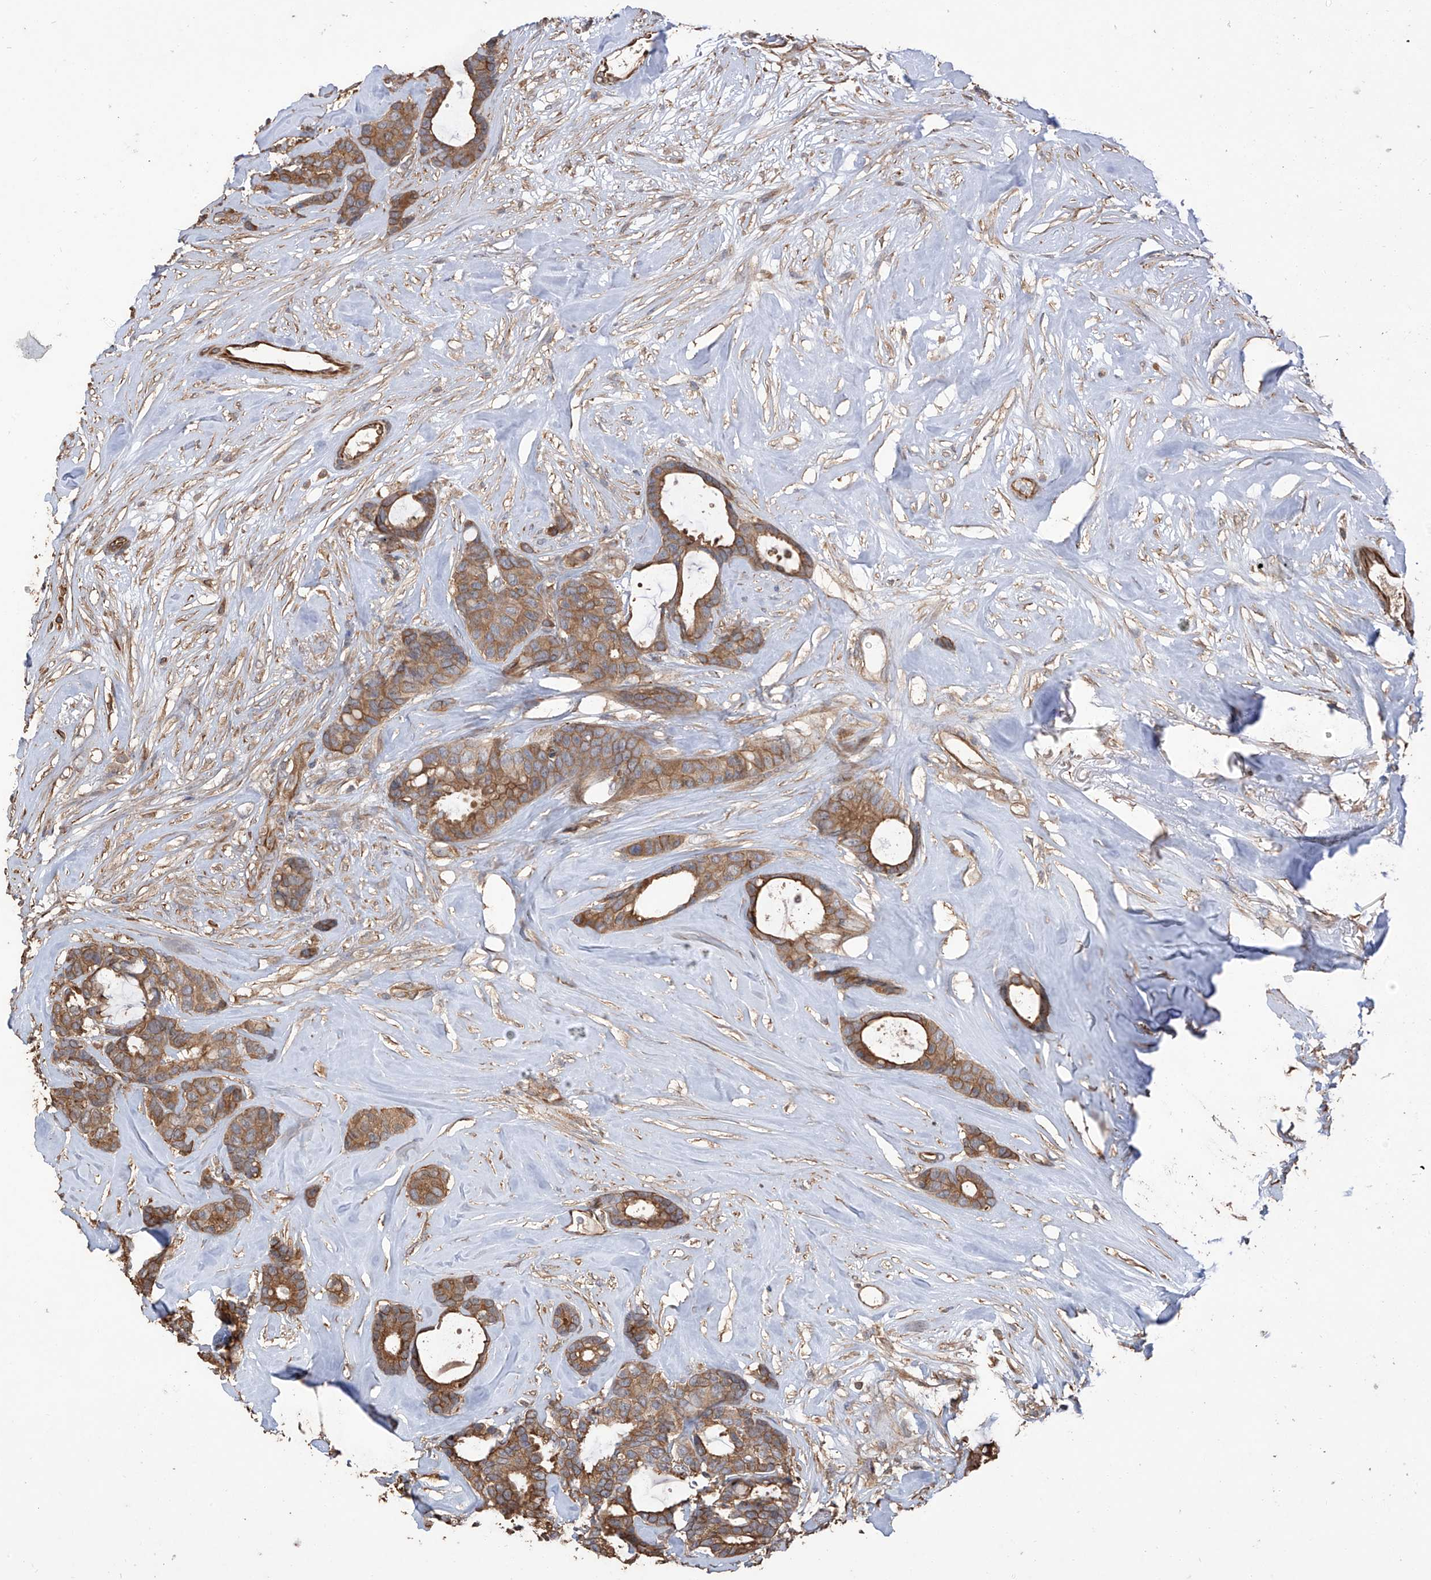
{"staining": {"intensity": "moderate", "quantity": ">75%", "location": "cytoplasmic/membranous"}, "tissue": "breast cancer", "cell_type": "Tumor cells", "image_type": "cancer", "snomed": [{"axis": "morphology", "description": "Duct carcinoma"}, {"axis": "topography", "description": "Breast"}], "caption": "This histopathology image exhibits immunohistochemistry staining of invasive ductal carcinoma (breast), with medium moderate cytoplasmic/membranous positivity in approximately >75% of tumor cells.", "gene": "AGBL5", "patient": {"sex": "female", "age": 87}}